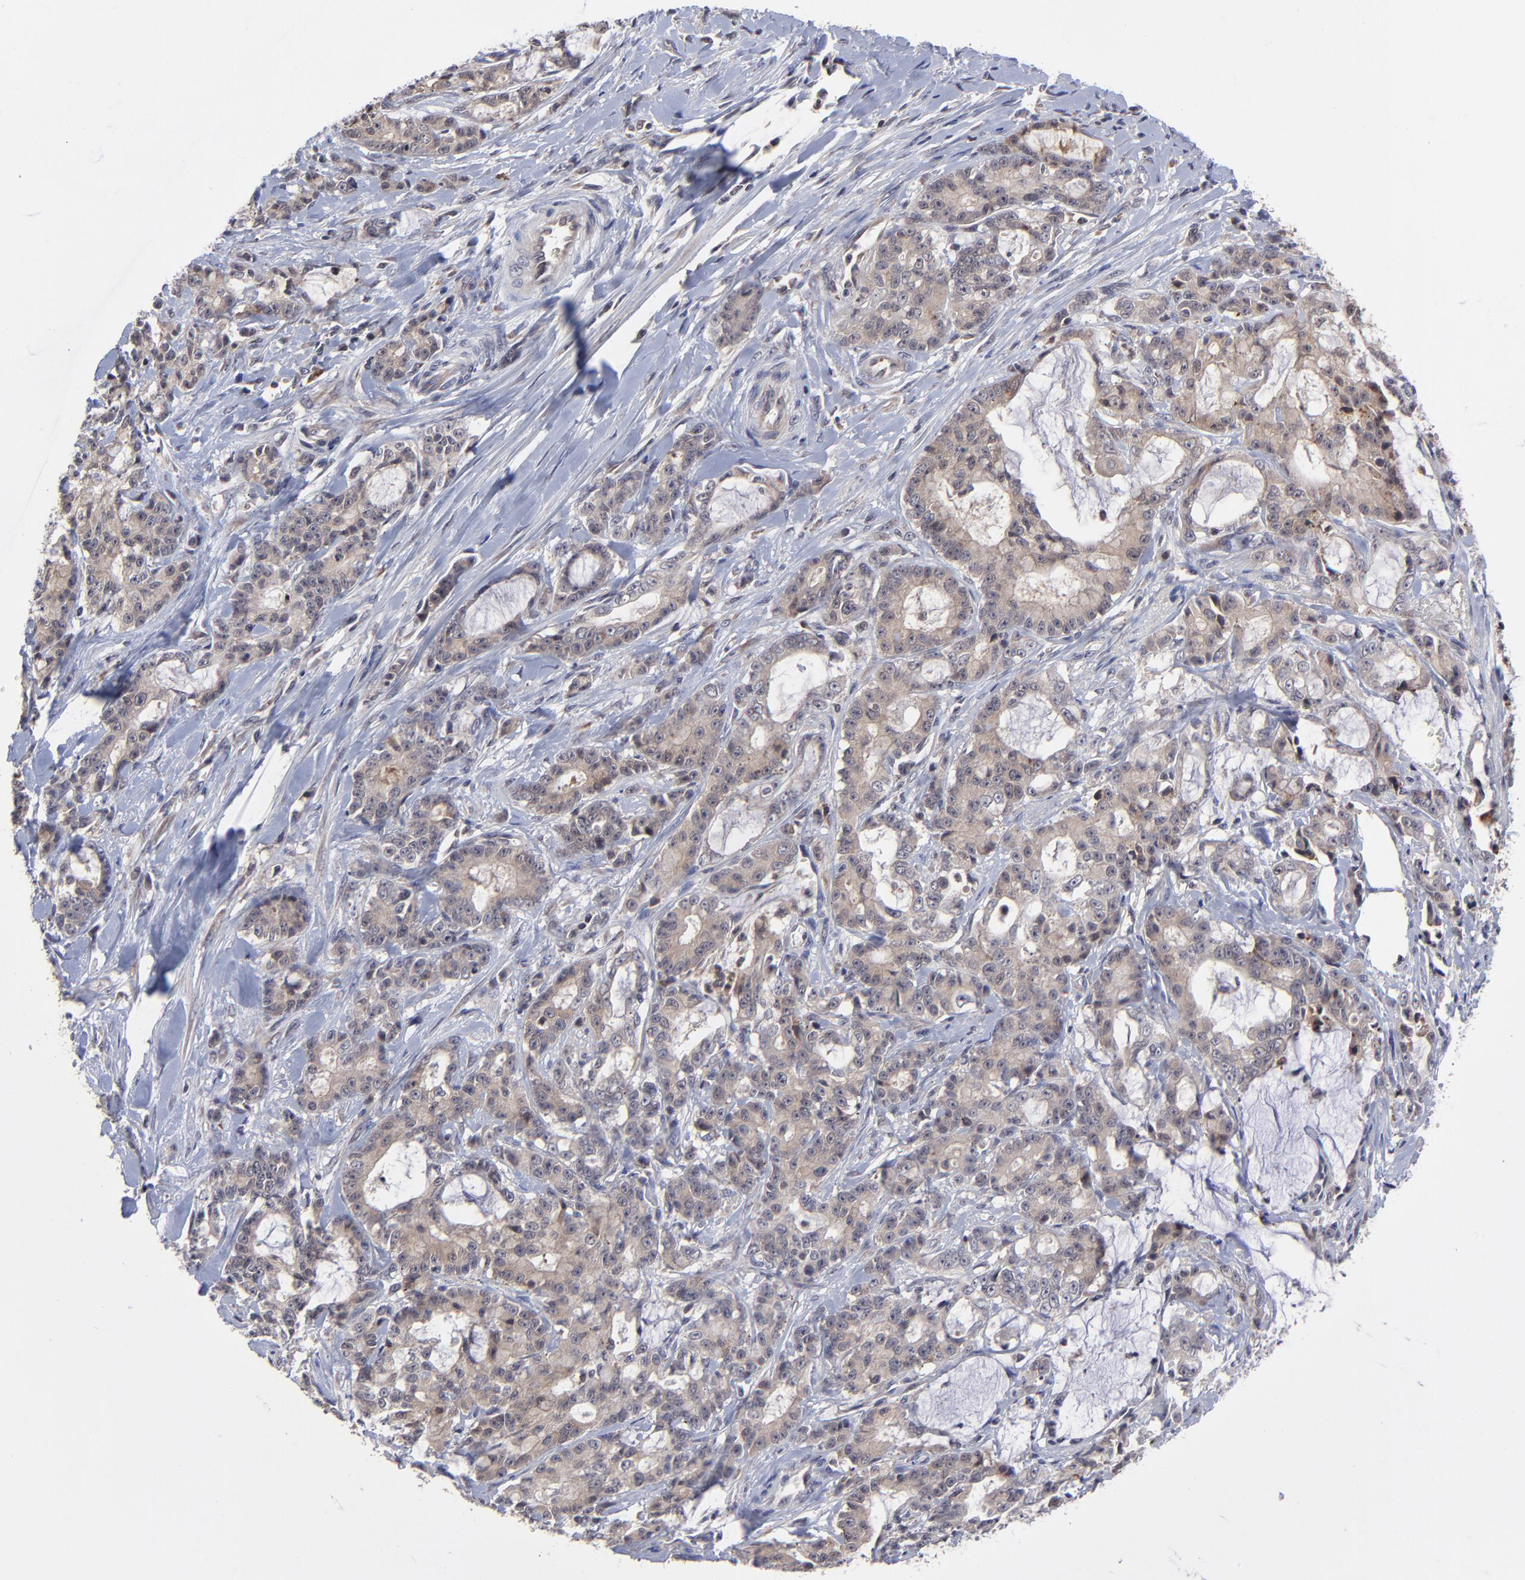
{"staining": {"intensity": "weak", "quantity": "25%-75%", "location": "cytoplasmic/membranous"}, "tissue": "pancreatic cancer", "cell_type": "Tumor cells", "image_type": "cancer", "snomed": [{"axis": "morphology", "description": "Adenocarcinoma, NOS"}, {"axis": "topography", "description": "Pancreas"}], "caption": "Tumor cells show low levels of weak cytoplasmic/membranous staining in about 25%-75% of cells in human pancreatic adenocarcinoma. The staining was performed using DAB (3,3'-diaminobenzidine) to visualize the protein expression in brown, while the nuclei were stained in blue with hematoxylin (Magnification: 20x).", "gene": "UBE2L6", "patient": {"sex": "female", "age": 73}}